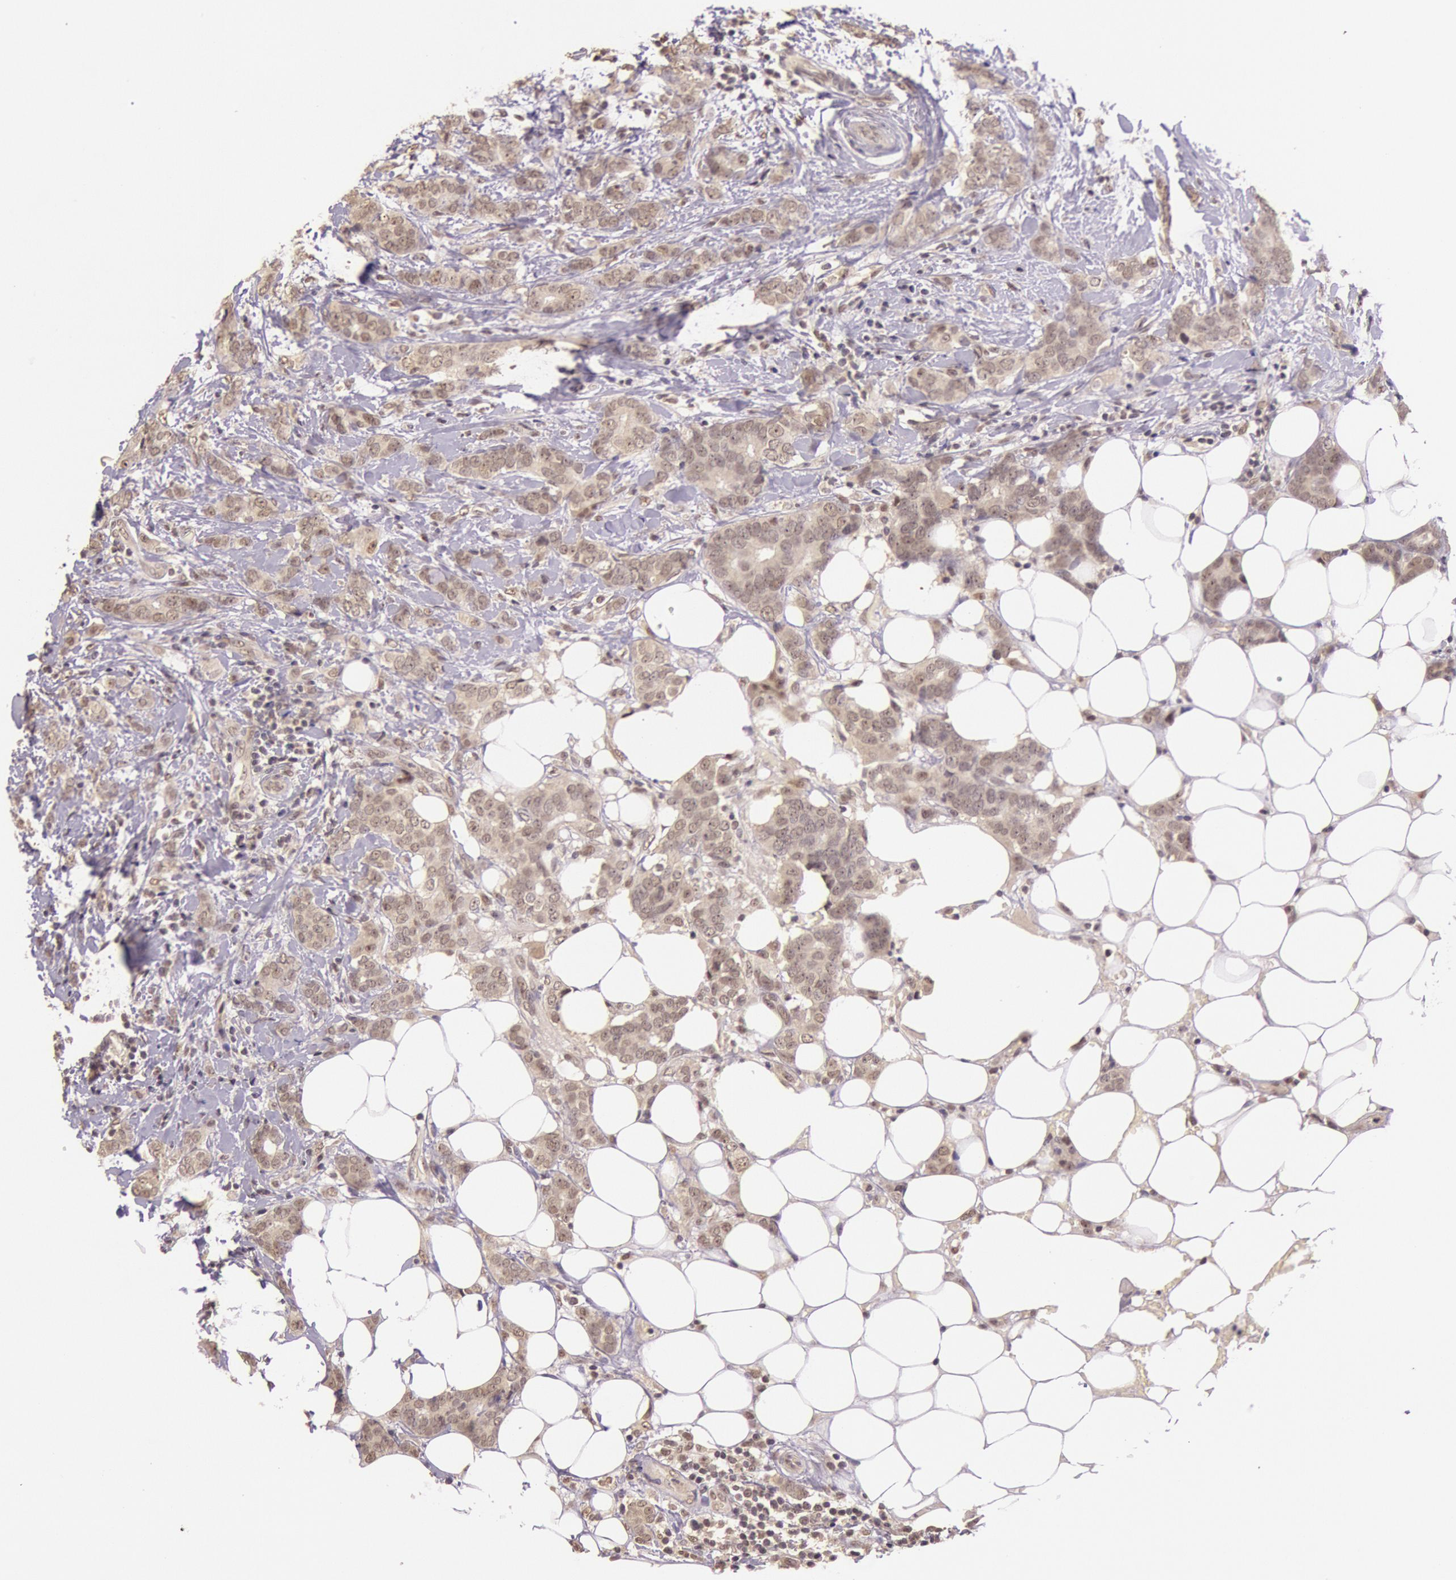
{"staining": {"intensity": "weak", "quantity": "25%-75%", "location": "cytoplasmic/membranous"}, "tissue": "breast cancer", "cell_type": "Tumor cells", "image_type": "cancer", "snomed": [{"axis": "morphology", "description": "Duct carcinoma"}, {"axis": "topography", "description": "Breast"}], "caption": "Immunohistochemistry photomicrograph of human breast cancer (infiltrating ductal carcinoma) stained for a protein (brown), which demonstrates low levels of weak cytoplasmic/membranous expression in approximately 25%-75% of tumor cells.", "gene": "RTL10", "patient": {"sex": "female", "age": 53}}